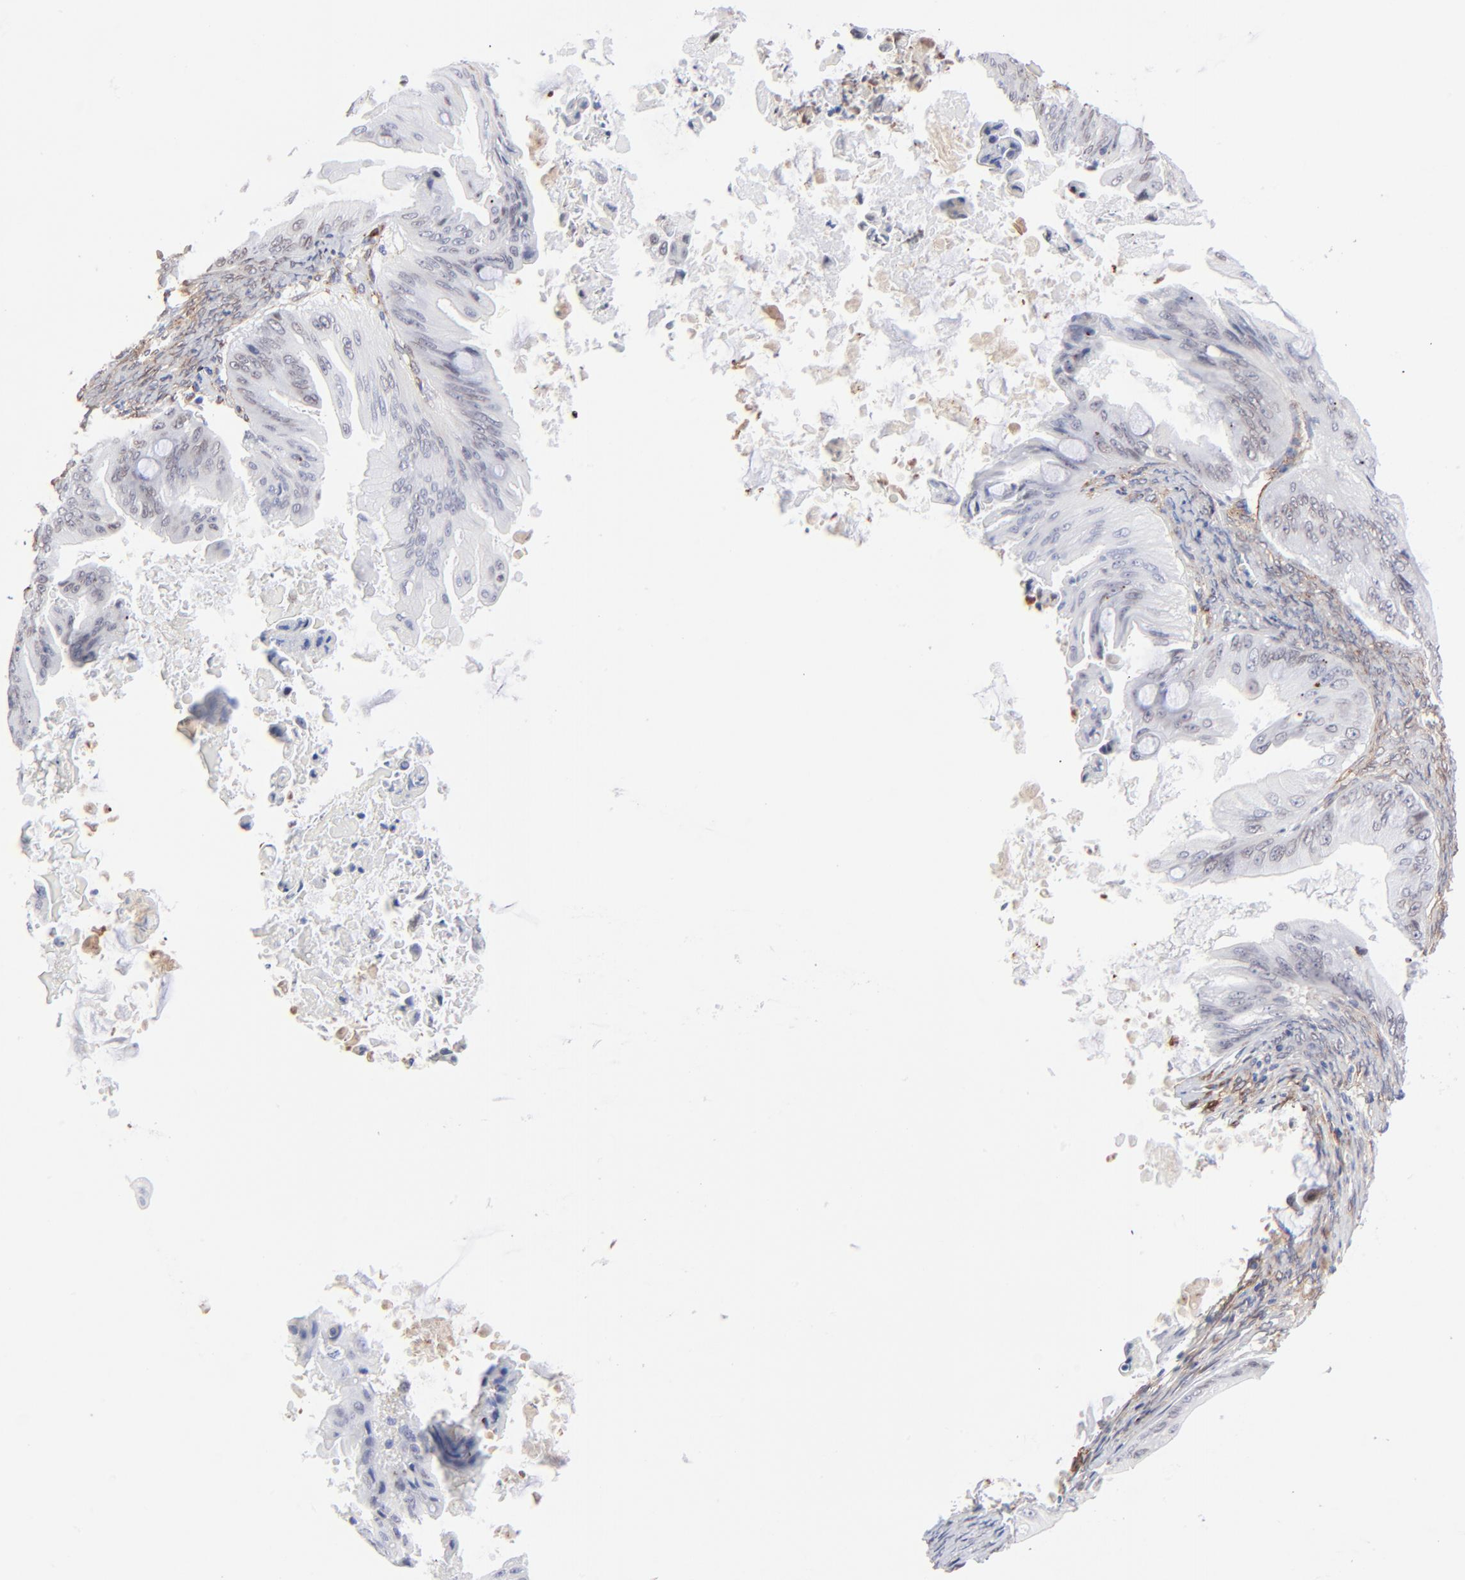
{"staining": {"intensity": "weak", "quantity": "<25%", "location": "nuclear"}, "tissue": "ovarian cancer", "cell_type": "Tumor cells", "image_type": "cancer", "snomed": [{"axis": "morphology", "description": "Cystadenocarcinoma, mucinous, NOS"}, {"axis": "topography", "description": "Ovary"}], "caption": "The IHC photomicrograph has no significant expression in tumor cells of ovarian cancer tissue.", "gene": "PDGFRB", "patient": {"sex": "female", "age": 37}}